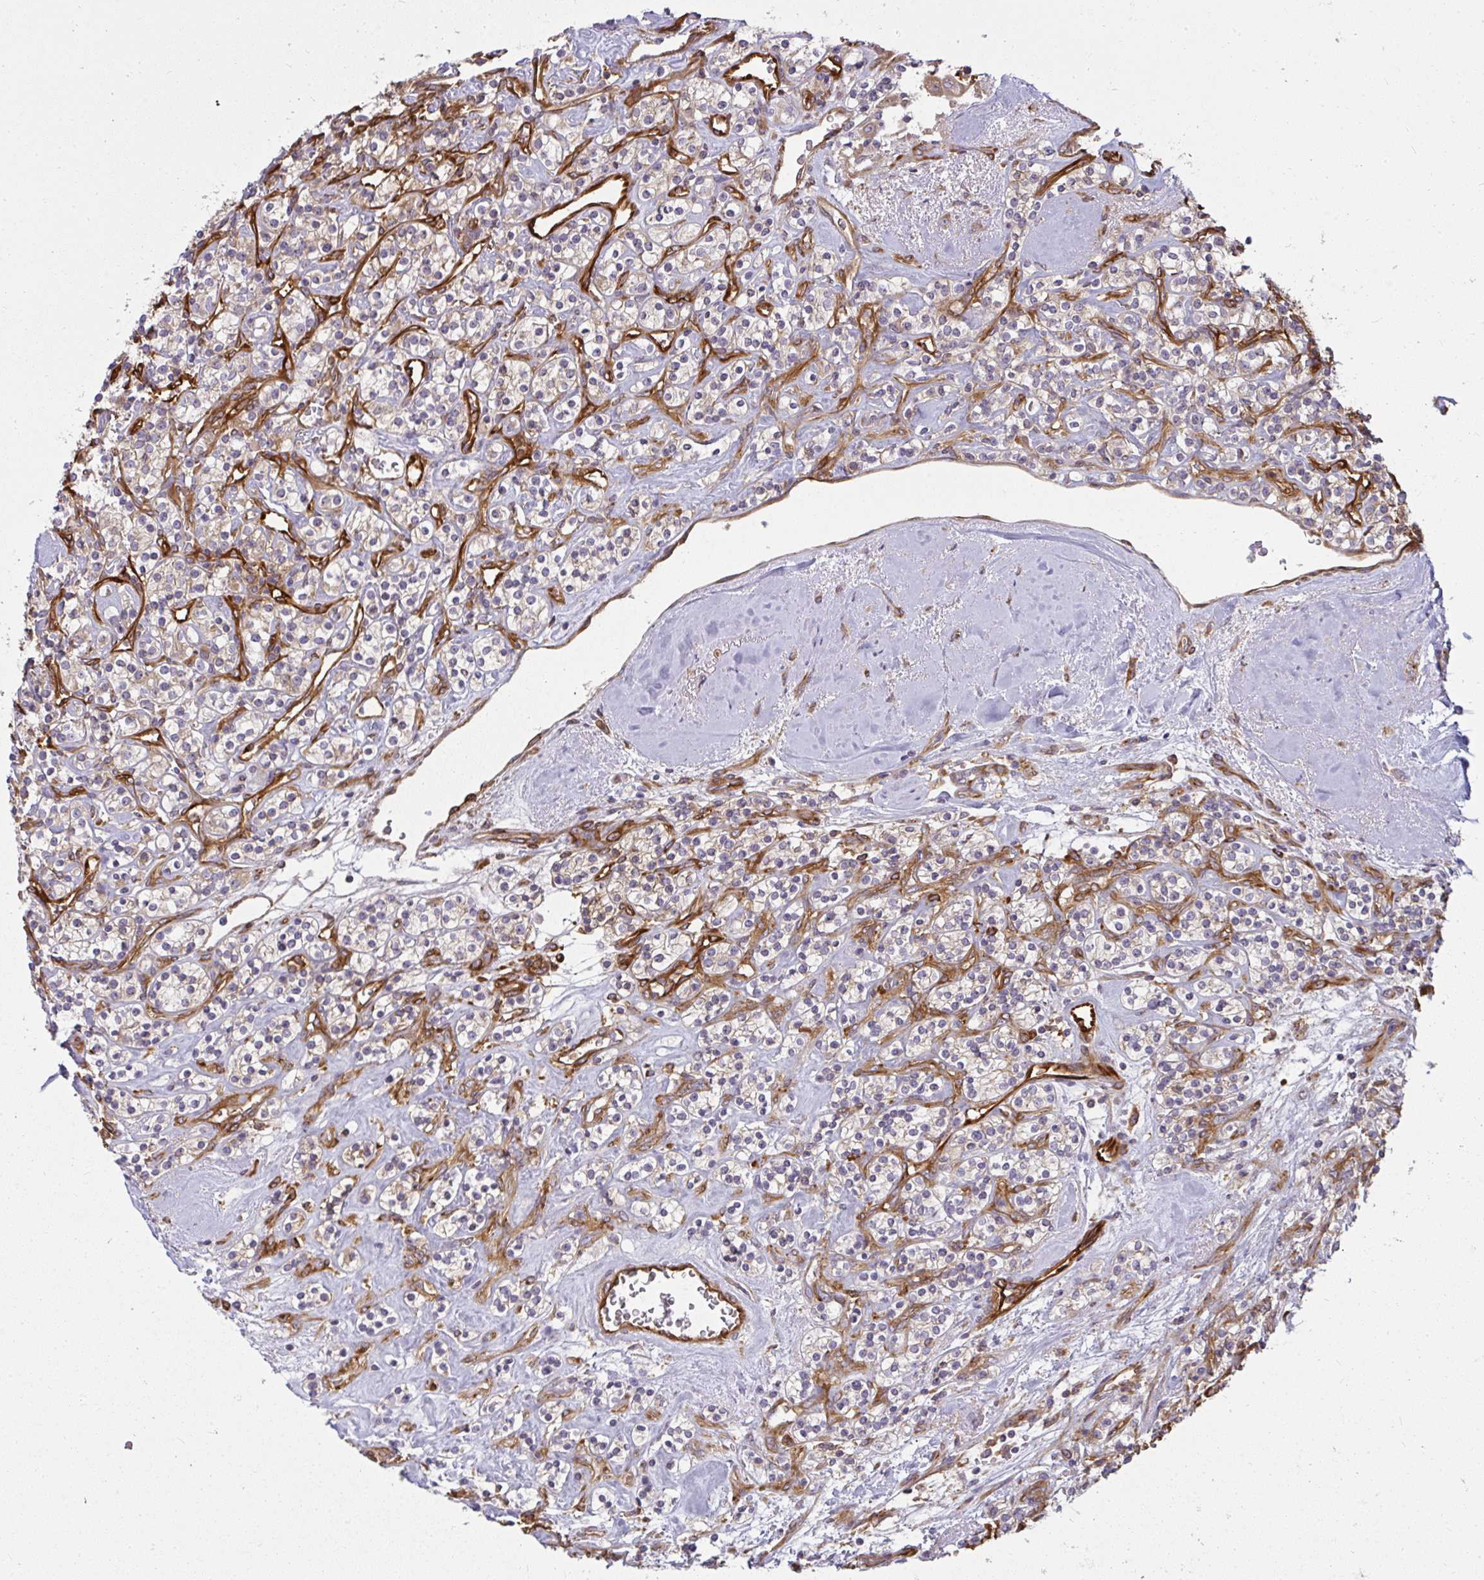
{"staining": {"intensity": "weak", "quantity": "<25%", "location": "cytoplasmic/membranous"}, "tissue": "renal cancer", "cell_type": "Tumor cells", "image_type": "cancer", "snomed": [{"axis": "morphology", "description": "Adenocarcinoma, NOS"}, {"axis": "topography", "description": "Kidney"}], "caption": "Photomicrograph shows no significant protein staining in tumor cells of renal cancer.", "gene": "IFIT3", "patient": {"sex": "male", "age": 77}}